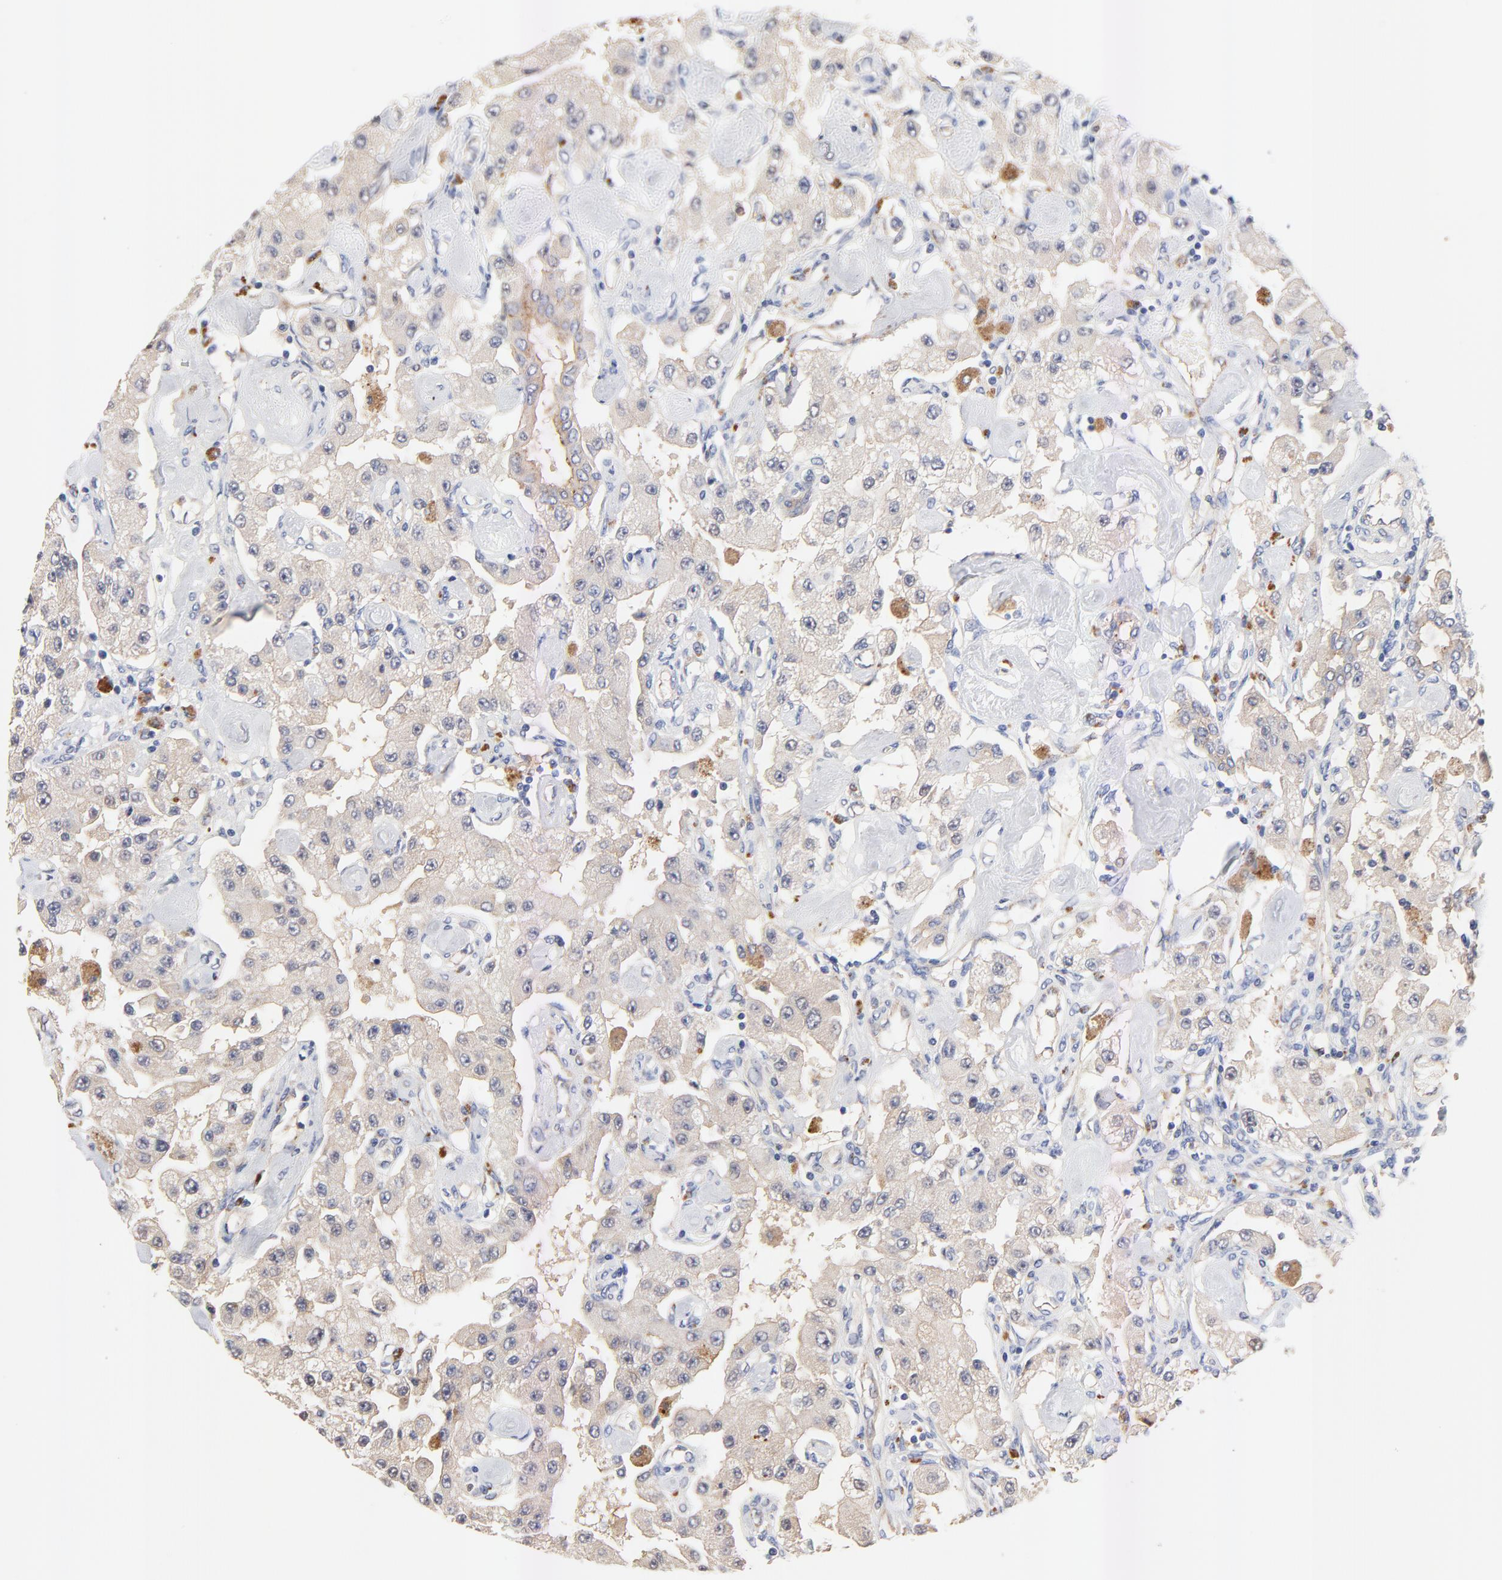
{"staining": {"intensity": "weak", "quantity": ">75%", "location": "cytoplasmic/membranous"}, "tissue": "carcinoid", "cell_type": "Tumor cells", "image_type": "cancer", "snomed": [{"axis": "morphology", "description": "Carcinoid, malignant, NOS"}, {"axis": "topography", "description": "Pancreas"}], "caption": "The micrograph reveals immunohistochemical staining of carcinoid. There is weak cytoplasmic/membranous expression is seen in about >75% of tumor cells. (DAB IHC with brightfield microscopy, high magnification).", "gene": "FBXL2", "patient": {"sex": "male", "age": 41}}